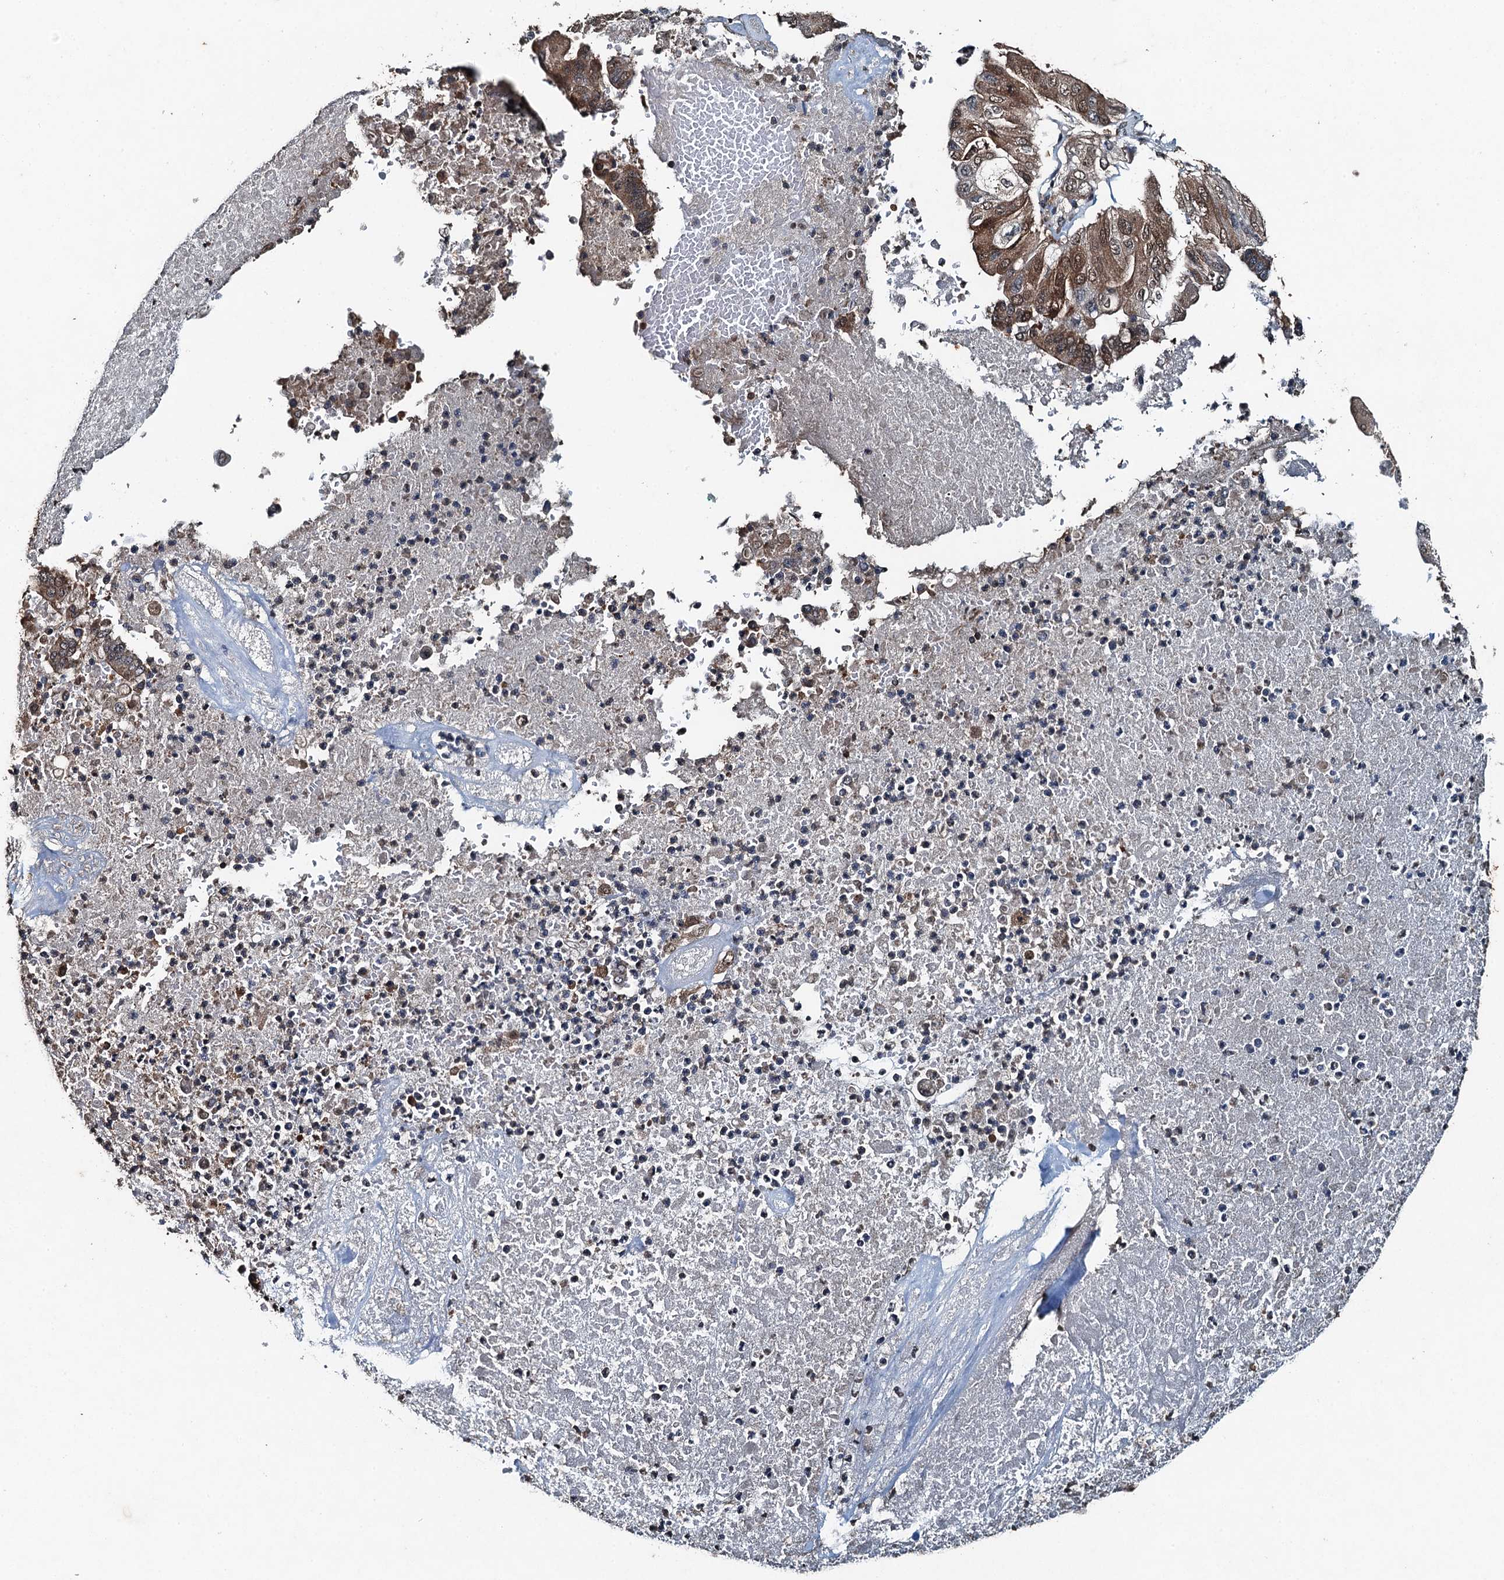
{"staining": {"intensity": "weak", "quantity": "25%-75%", "location": "cytoplasmic/membranous,nuclear"}, "tissue": "pancreatic cancer", "cell_type": "Tumor cells", "image_type": "cancer", "snomed": [{"axis": "morphology", "description": "Adenocarcinoma, NOS"}, {"axis": "topography", "description": "Pancreas"}], "caption": "Tumor cells reveal low levels of weak cytoplasmic/membranous and nuclear expression in approximately 25%-75% of cells in human pancreatic cancer.", "gene": "TCTN1", "patient": {"sex": "female", "age": 77}}